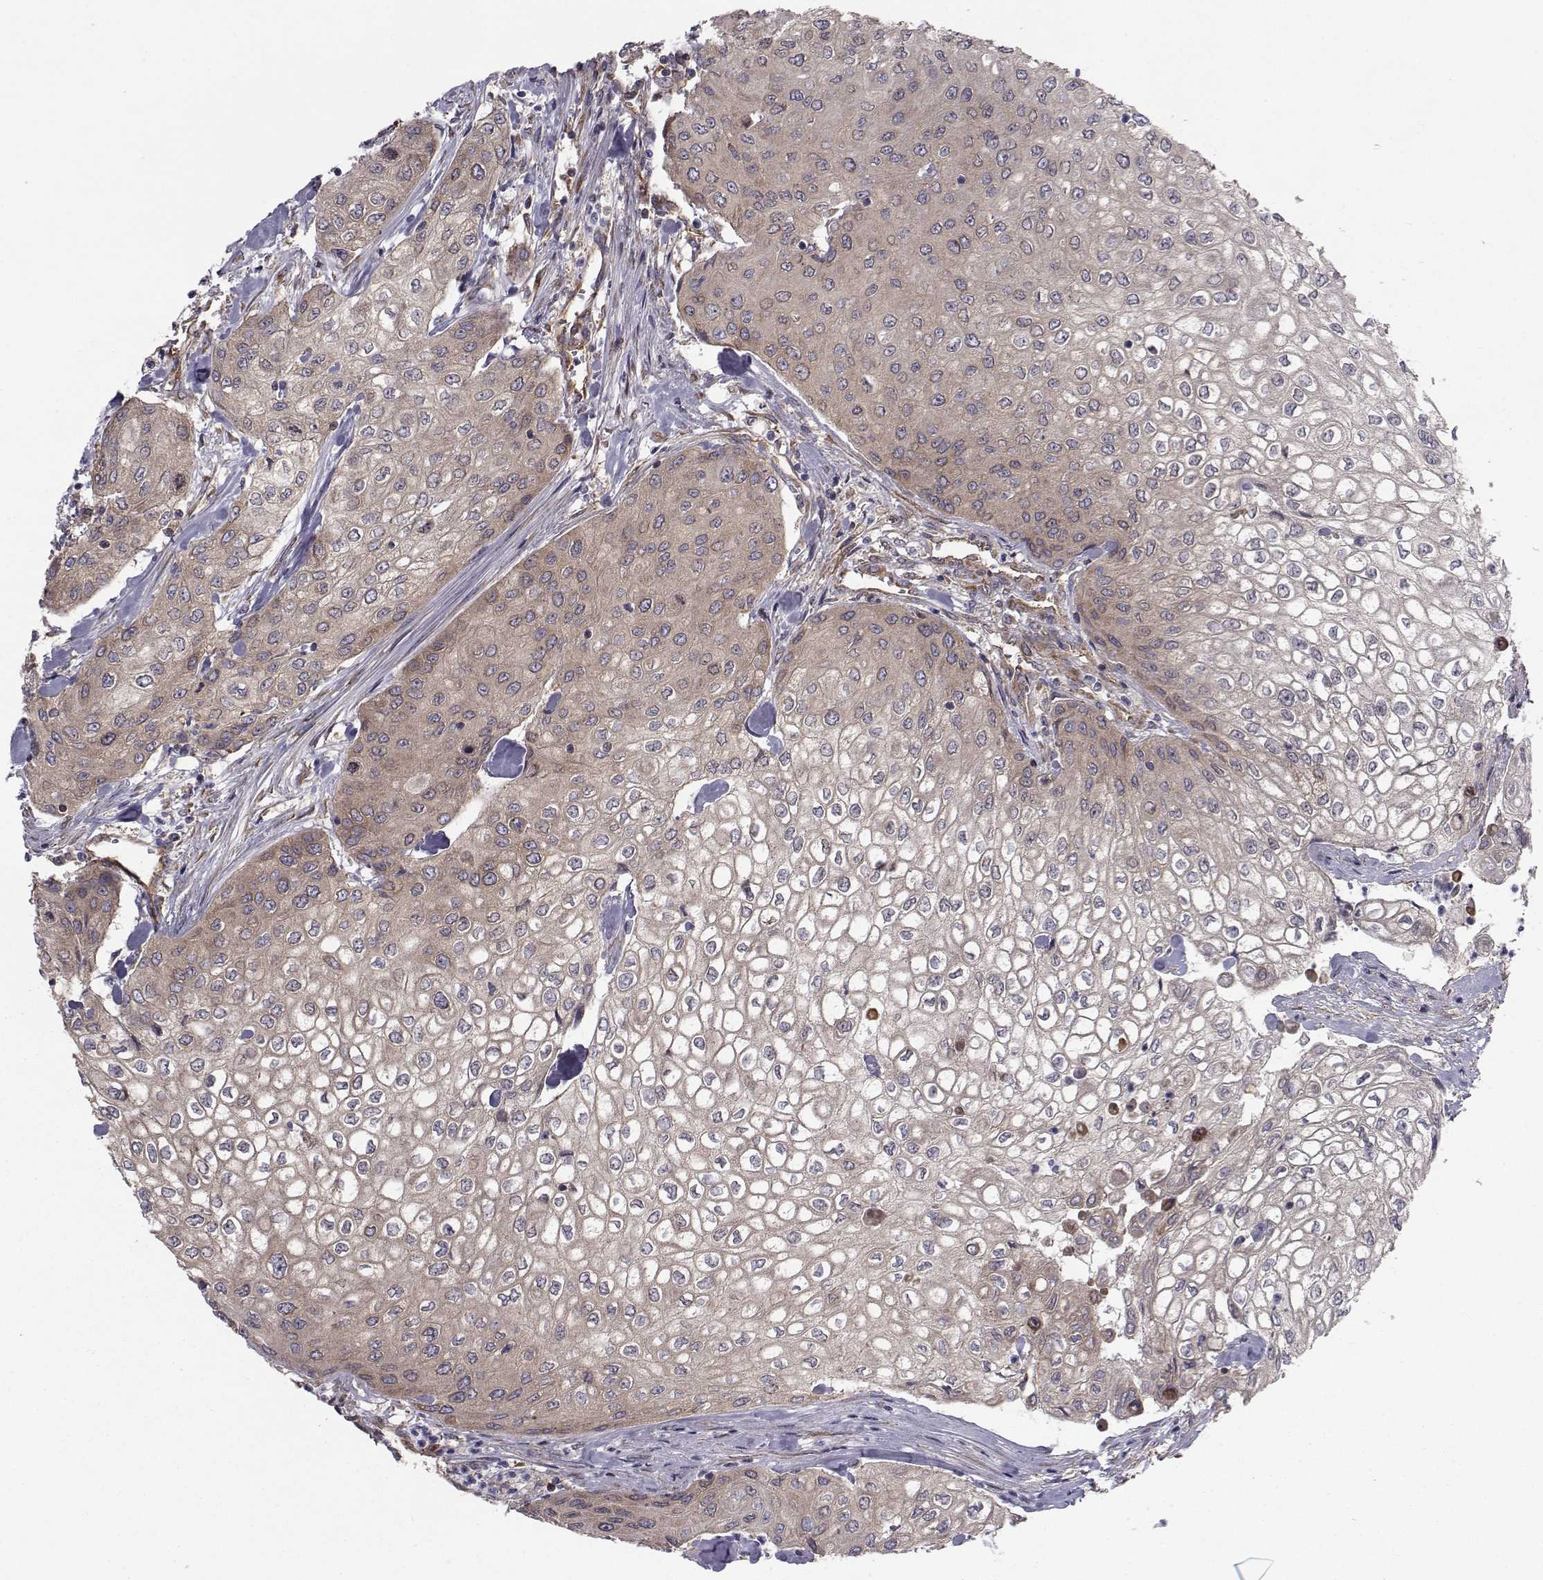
{"staining": {"intensity": "weak", "quantity": "25%-75%", "location": "cytoplasmic/membranous"}, "tissue": "urothelial cancer", "cell_type": "Tumor cells", "image_type": "cancer", "snomed": [{"axis": "morphology", "description": "Urothelial carcinoma, High grade"}, {"axis": "topography", "description": "Urinary bladder"}], "caption": "Weak cytoplasmic/membranous protein staining is appreciated in approximately 25%-75% of tumor cells in high-grade urothelial carcinoma.", "gene": "TRIP10", "patient": {"sex": "male", "age": 62}}